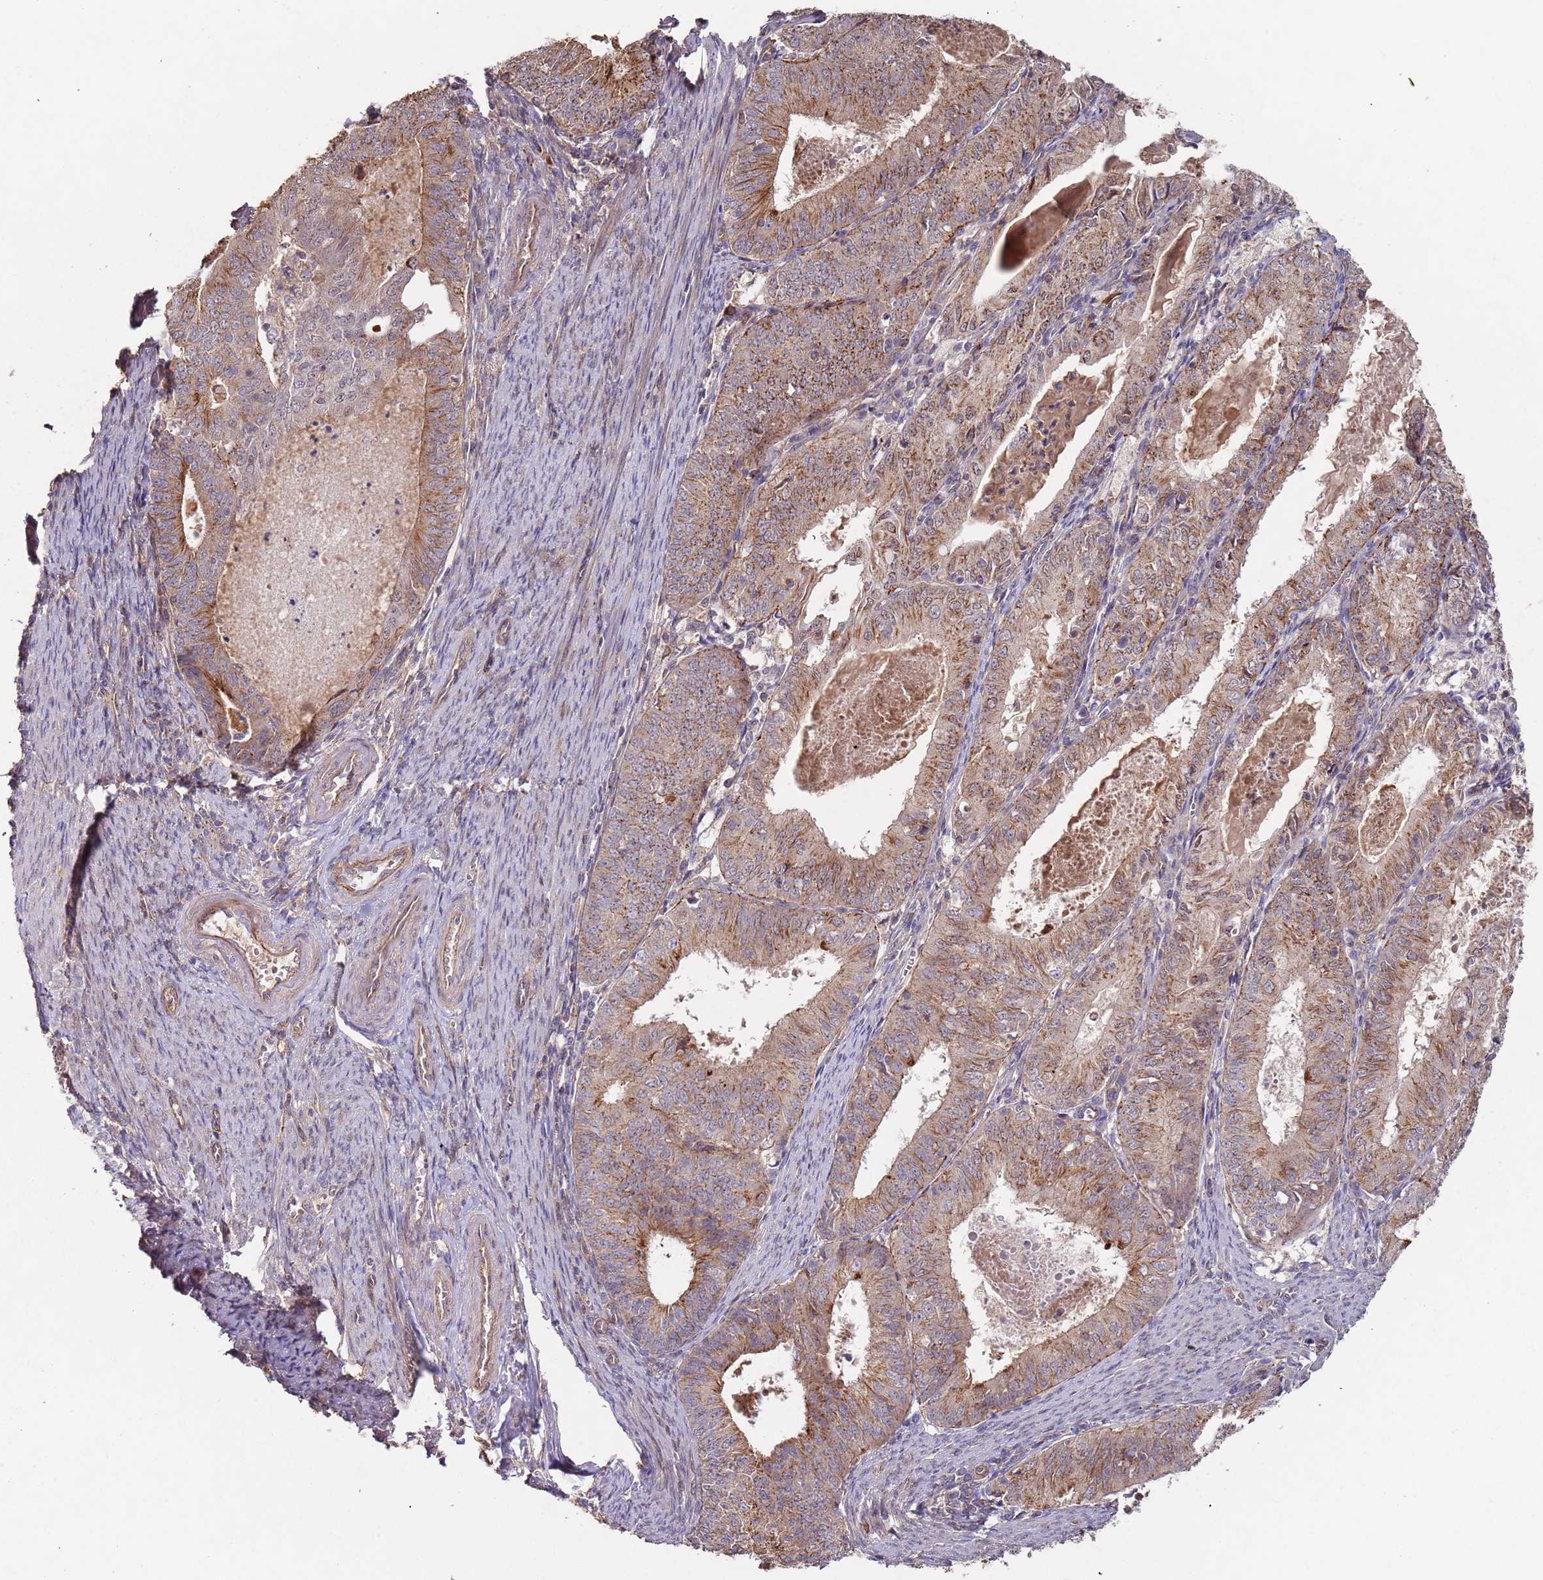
{"staining": {"intensity": "moderate", "quantity": ">75%", "location": "cytoplasmic/membranous"}, "tissue": "endometrial cancer", "cell_type": "Tumor cells", "image_type": "cancer", "snomed": [{"axis": "morphology", "description": "Adenocarcinoma, NOS"}, {"axis": "topography", "description": "Endometrium"}], "caption": "This photomicrograph reveals endometrial cancer stained with immunohistochemistry (IHC) to label a protein in brown. The cytoplasmic/membranous of tumor cells show moderate positivity for the protein. Nuclei are counter-stained blue.", "gene": "KANSL1L", "patient": {"sex": "female", "age": 57}}